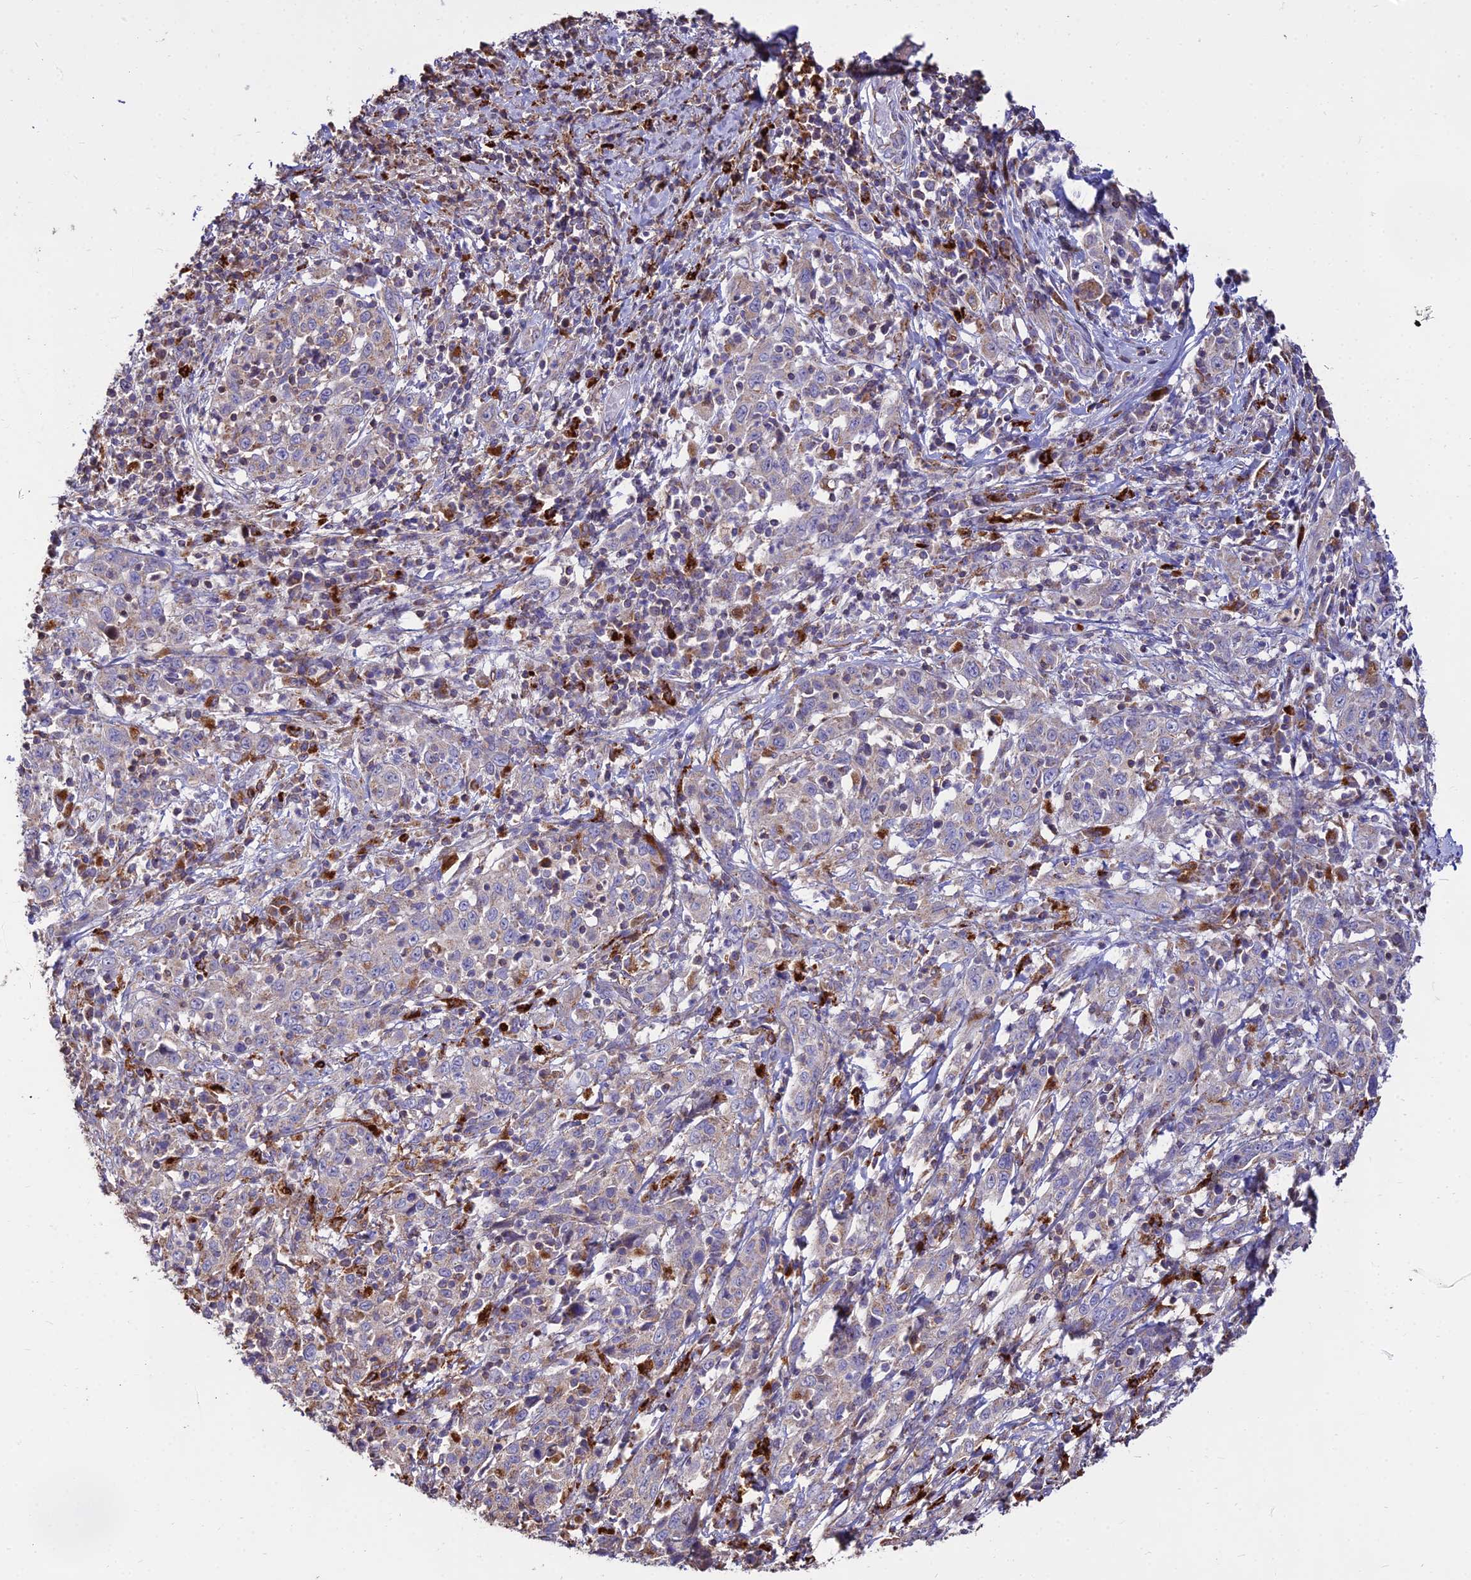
{"staining": {"intensity": "weak", "quantity": "<25%", "location": "cytoplasmic/membranous"}, "tissue": "cervical cancer", "cell_type": "Tumor cells", "image_type": "cancer", "snomed": [{"axis": "morphology", "description": "Squamous cell carcinoma, NOS"}, {"axis": "topography", "description": "Cervix"}], "caption": "This is a photomicrograph of IHC staining of cervical cancer (squamous cell carcinoma), which shows no staining in tumor cells.", "gene": "PNLIPRP3", "patient": {"sex": "female", "age": 46}}